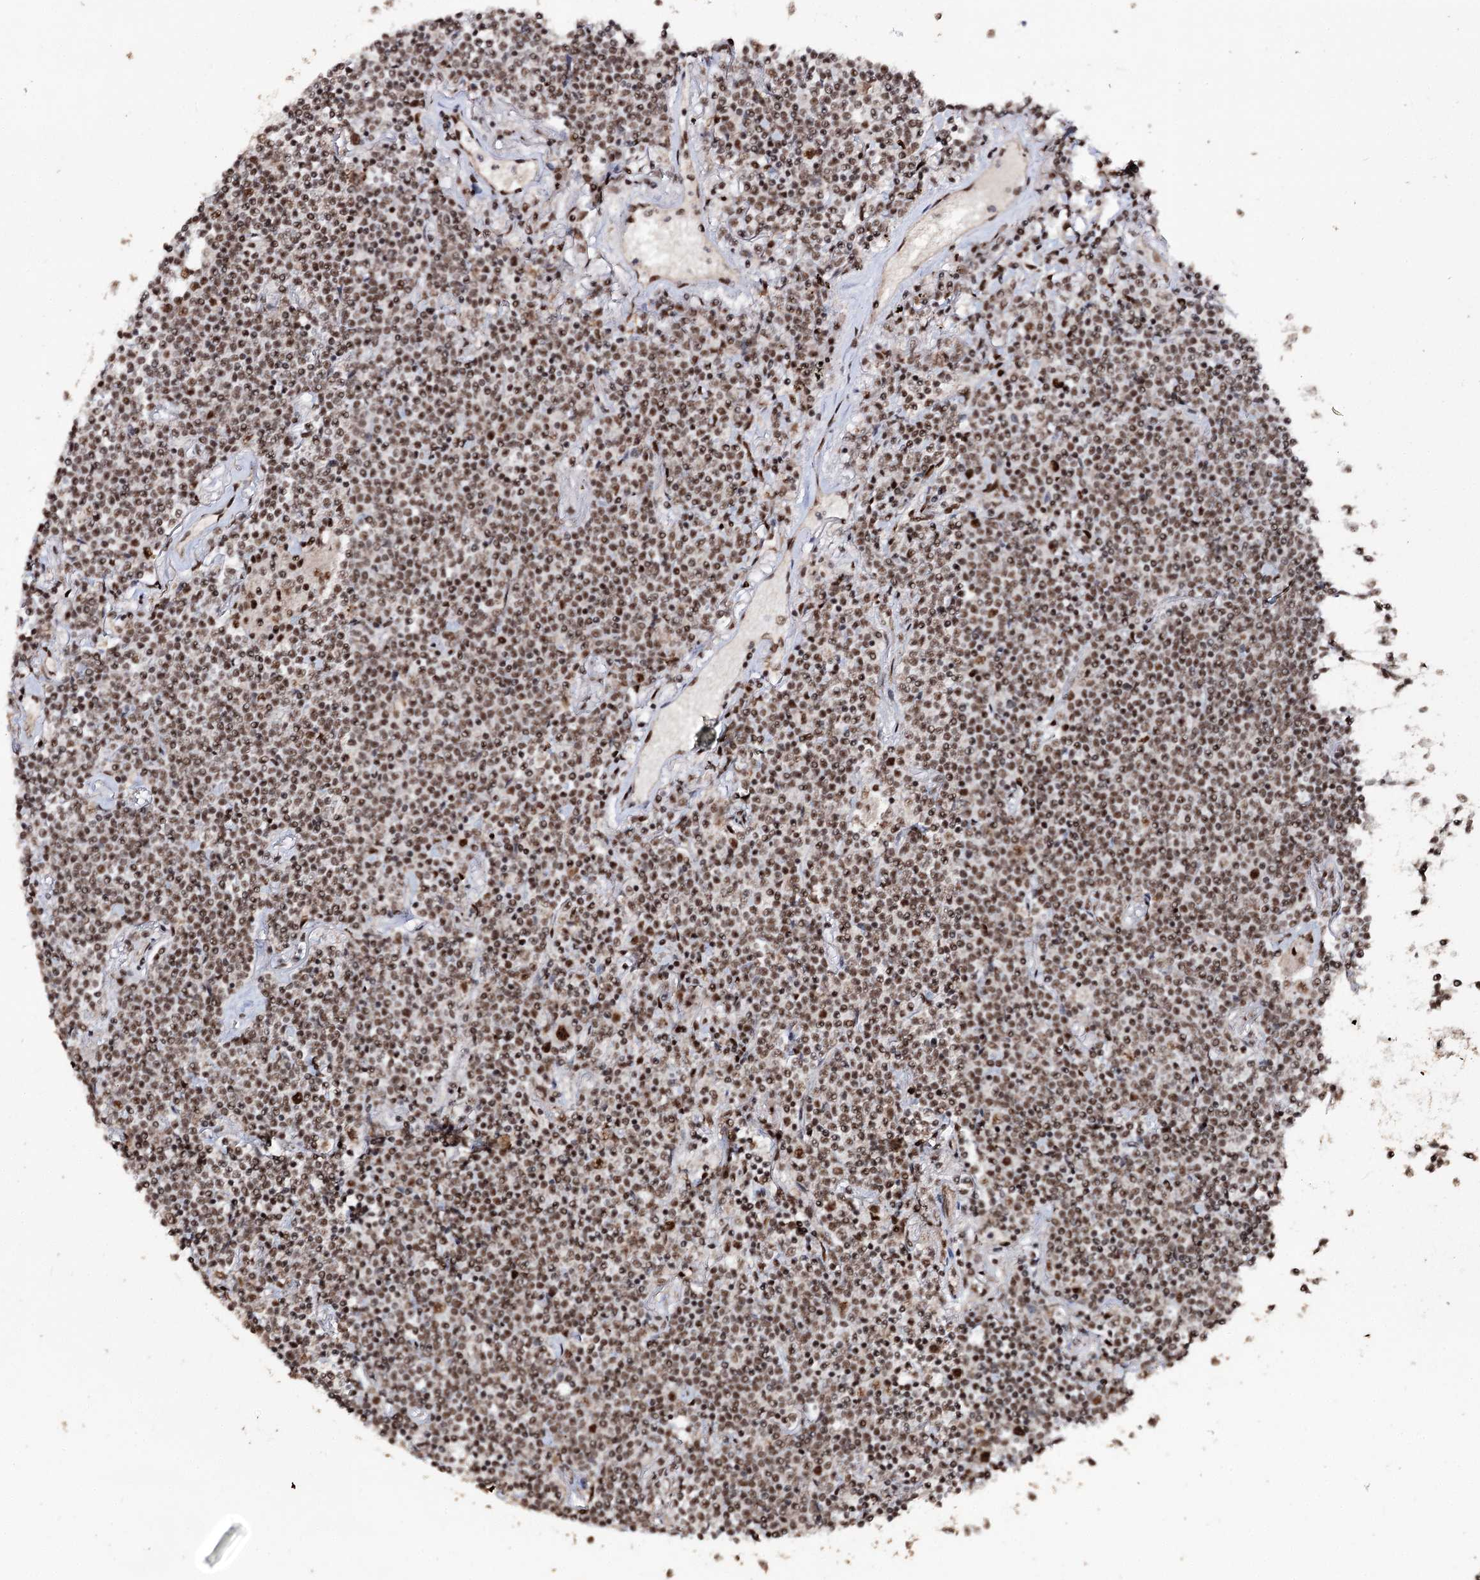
{"staining": {"intensity": "moderate", "quantity": ">75%", "location": "nuclear"}, "tissue": "lymphoma", "cell_type": "Tumor cells", "image_type": "cancer", "snomed": [{"axis": "morphology", "description": "Malignant lymphoma, non-Hodgkin's type, Low grade"}, {"axis": "topography", "description": "Lung"}], "caption": "High-power microscopy captured an immunohistochemistry photomicrograph of lymphoma, revealing moderate nuclear positivity in approximately >75% of tumor cells.", "gene": "U2SURP", "patient": {"sex": "female", "age": 71}}